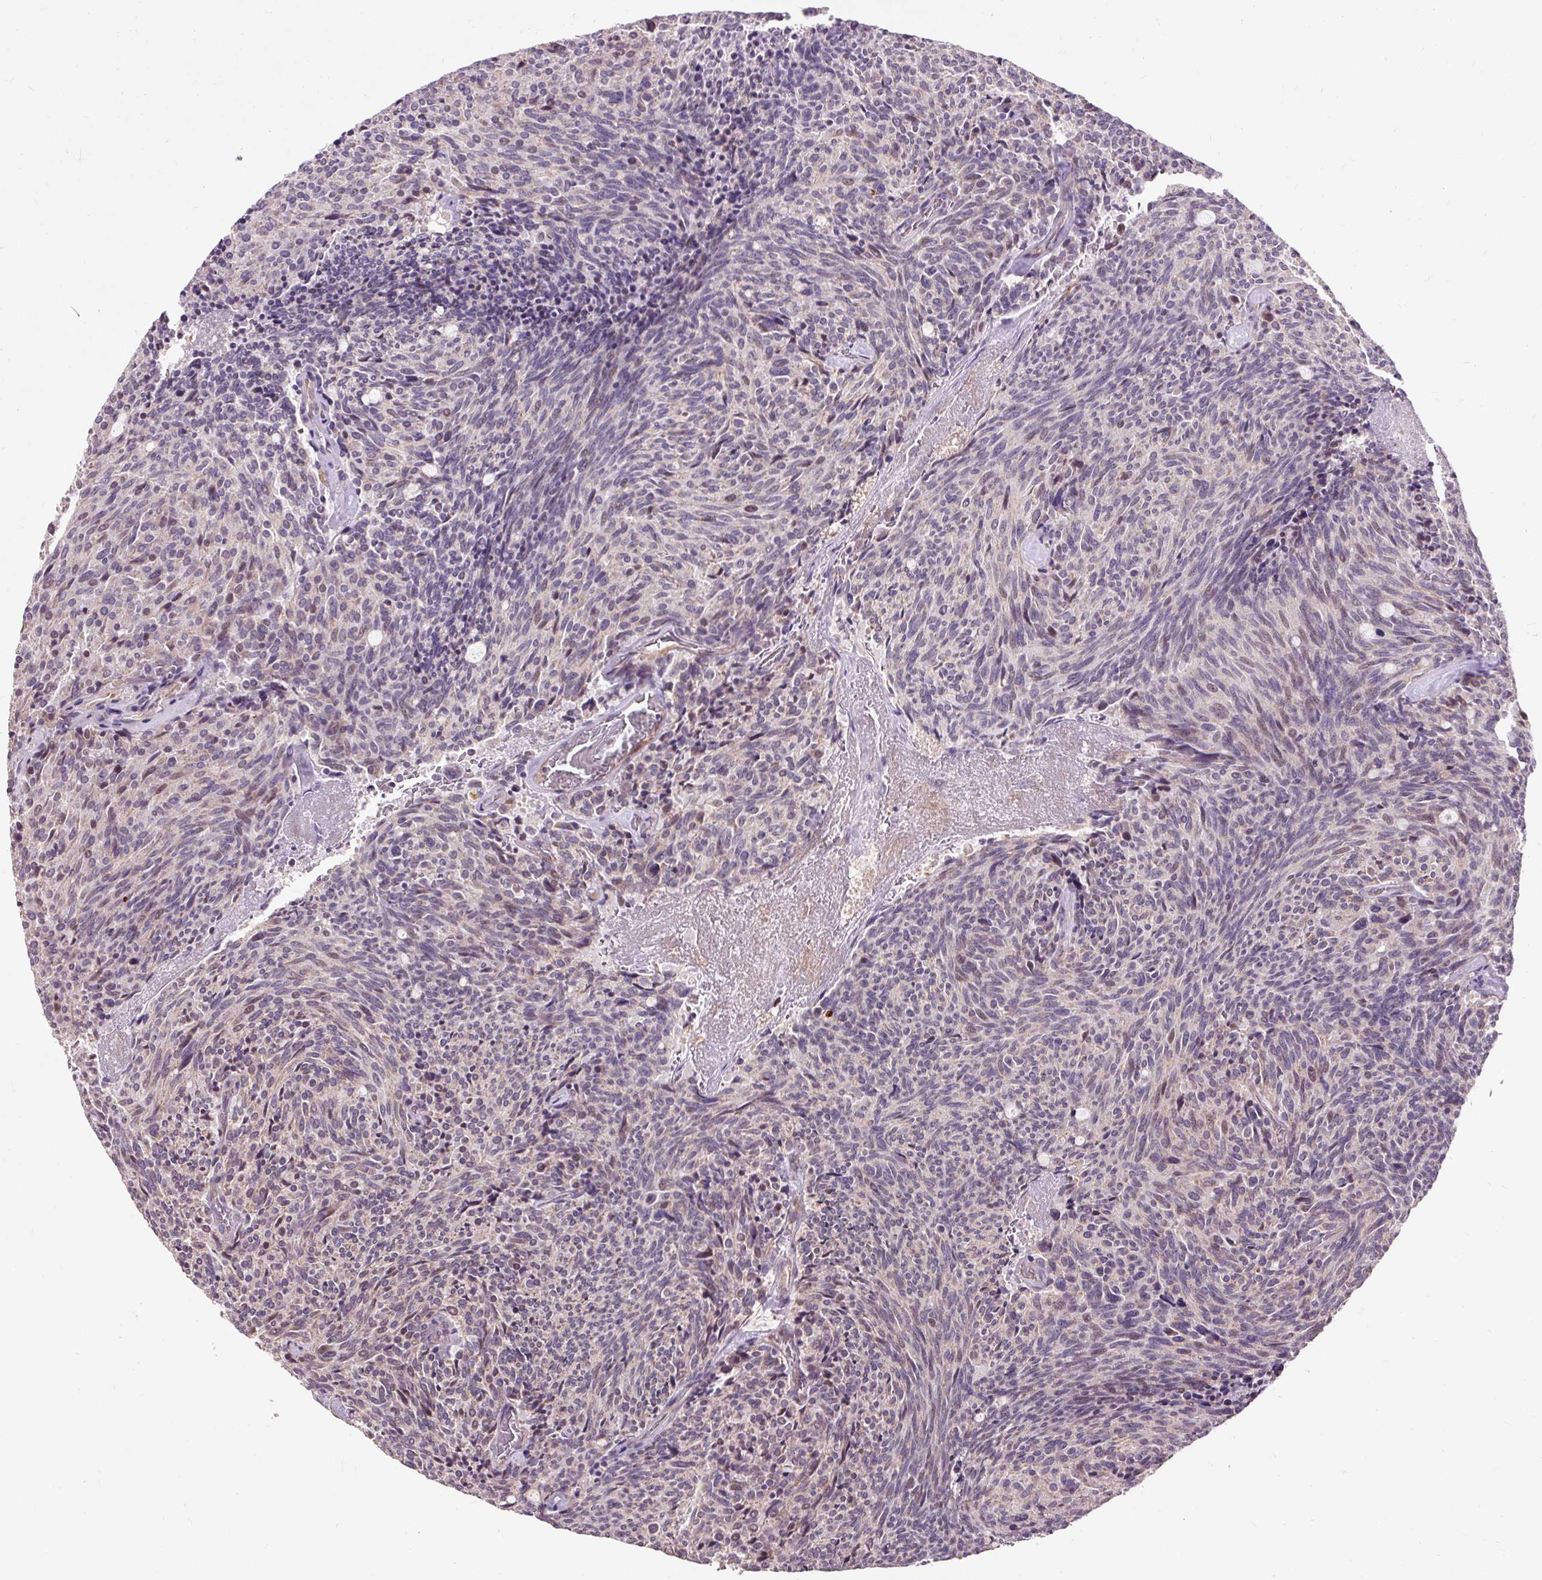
{"staining": {"intensity": "weak", "quantity": "<25%", "location": "cytoplasmic/membranous"}, "tissue": "carcinoid", "cell_type": "Tumor cells", "image_type": "cancer", "snomed": [{"axis": "morphology", "description": "Carcinoid, malignant, NOS"}, {"axis": "topography", "description": "Pancreas"}], "caption": "This micrograph is of carcinoid (malignant) stained with immunohistochemistry (IHC) to label a protein in brown with the nuclei are counter-stained blue. There is no staining in tumor cells.", "gene": "PRIMPOL", "patient": {"sex": "female", "age": 54}}